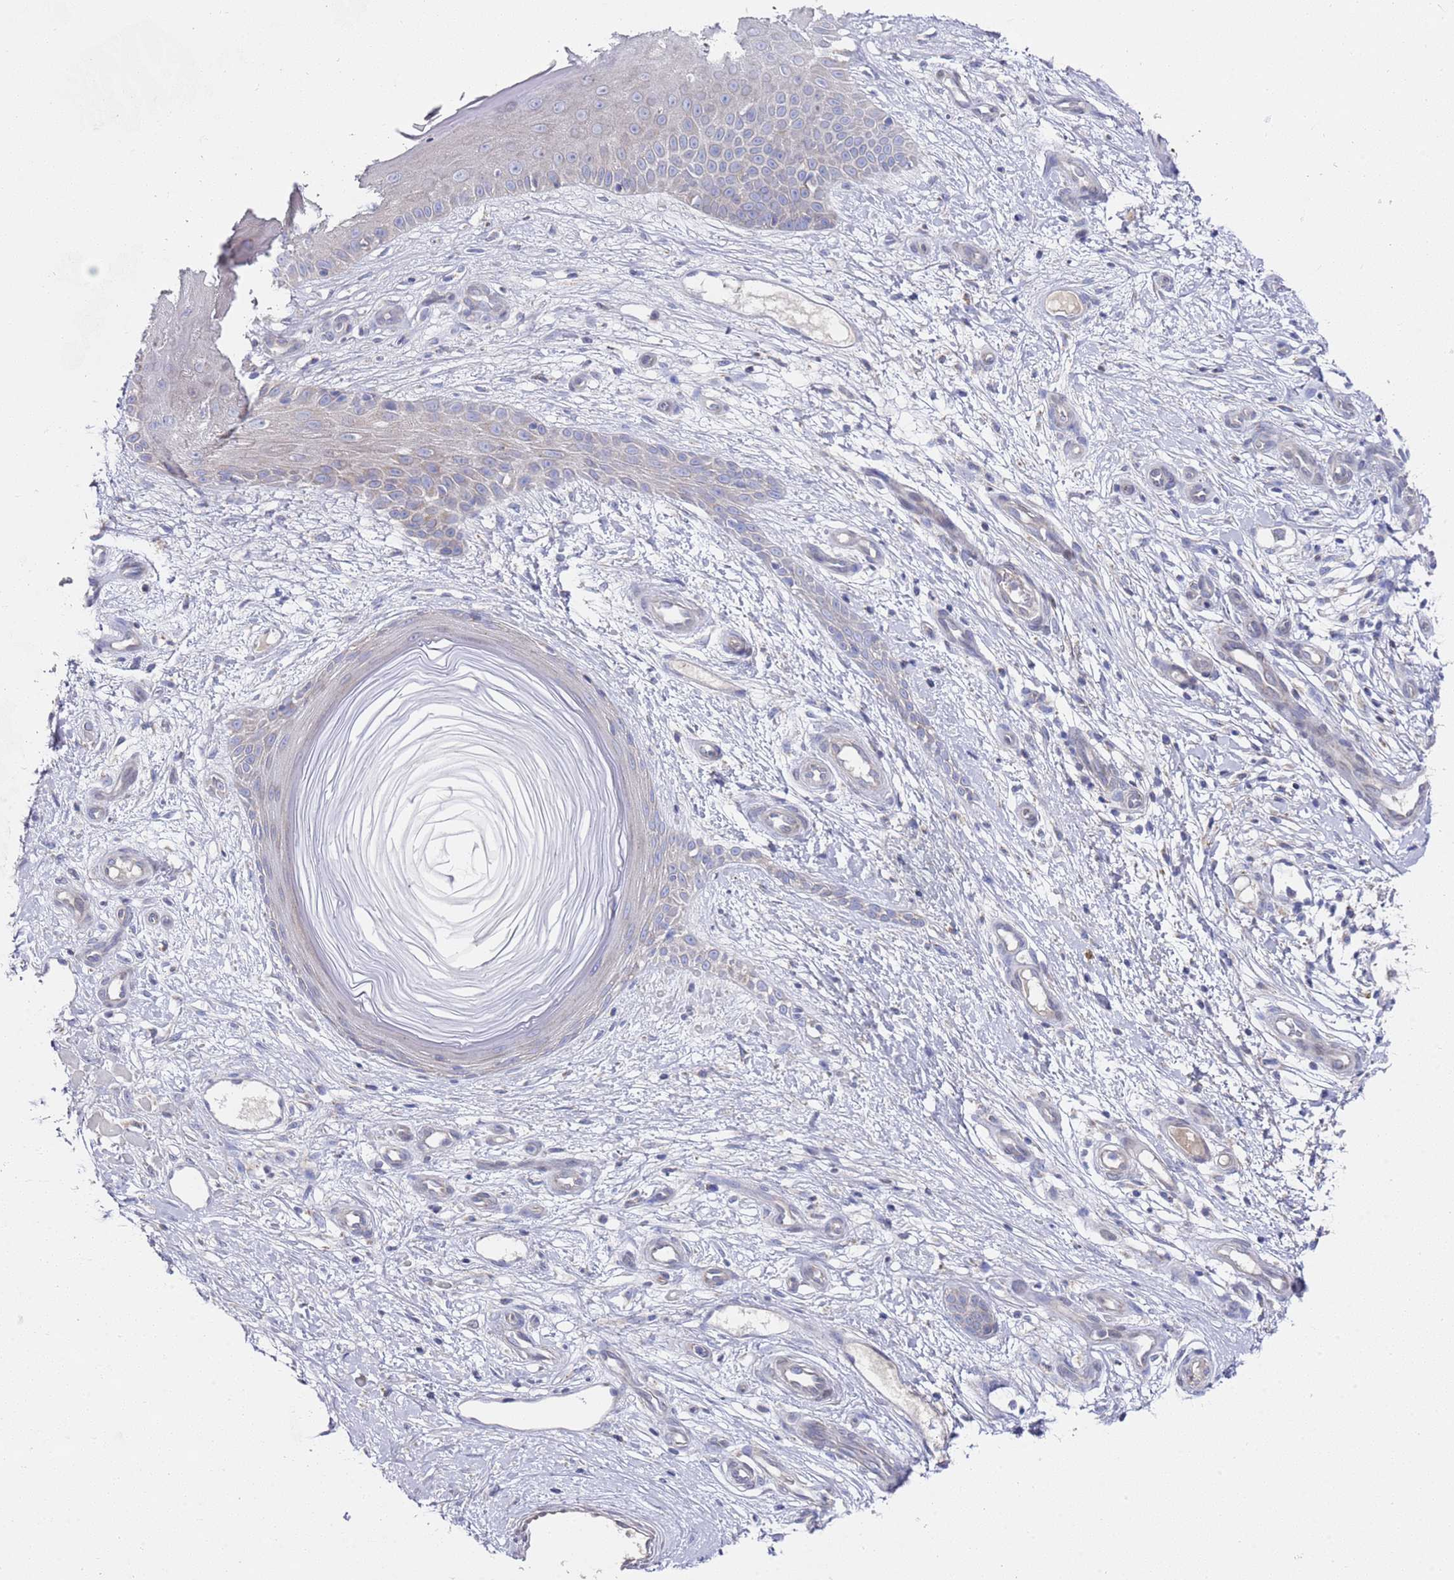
{"staining": {"intensity": "weak", "quantity": "<25%", "location": "cytoplasmic/membranous"}, "tissue": "skin cancer", "cell_type": "Tumor cells", "image_type": "cancer", "snomed": [{"axis": "morphology", "description": "Basal cell carcinoma"}, {"axis": "topography", "description": "Skin"}], "caption": "Micrograph shows no protein expression in tumor cells of skin cancer tissue.", "gene": "NPEPPS", "patient": {"sex": "male", "age": 88}}